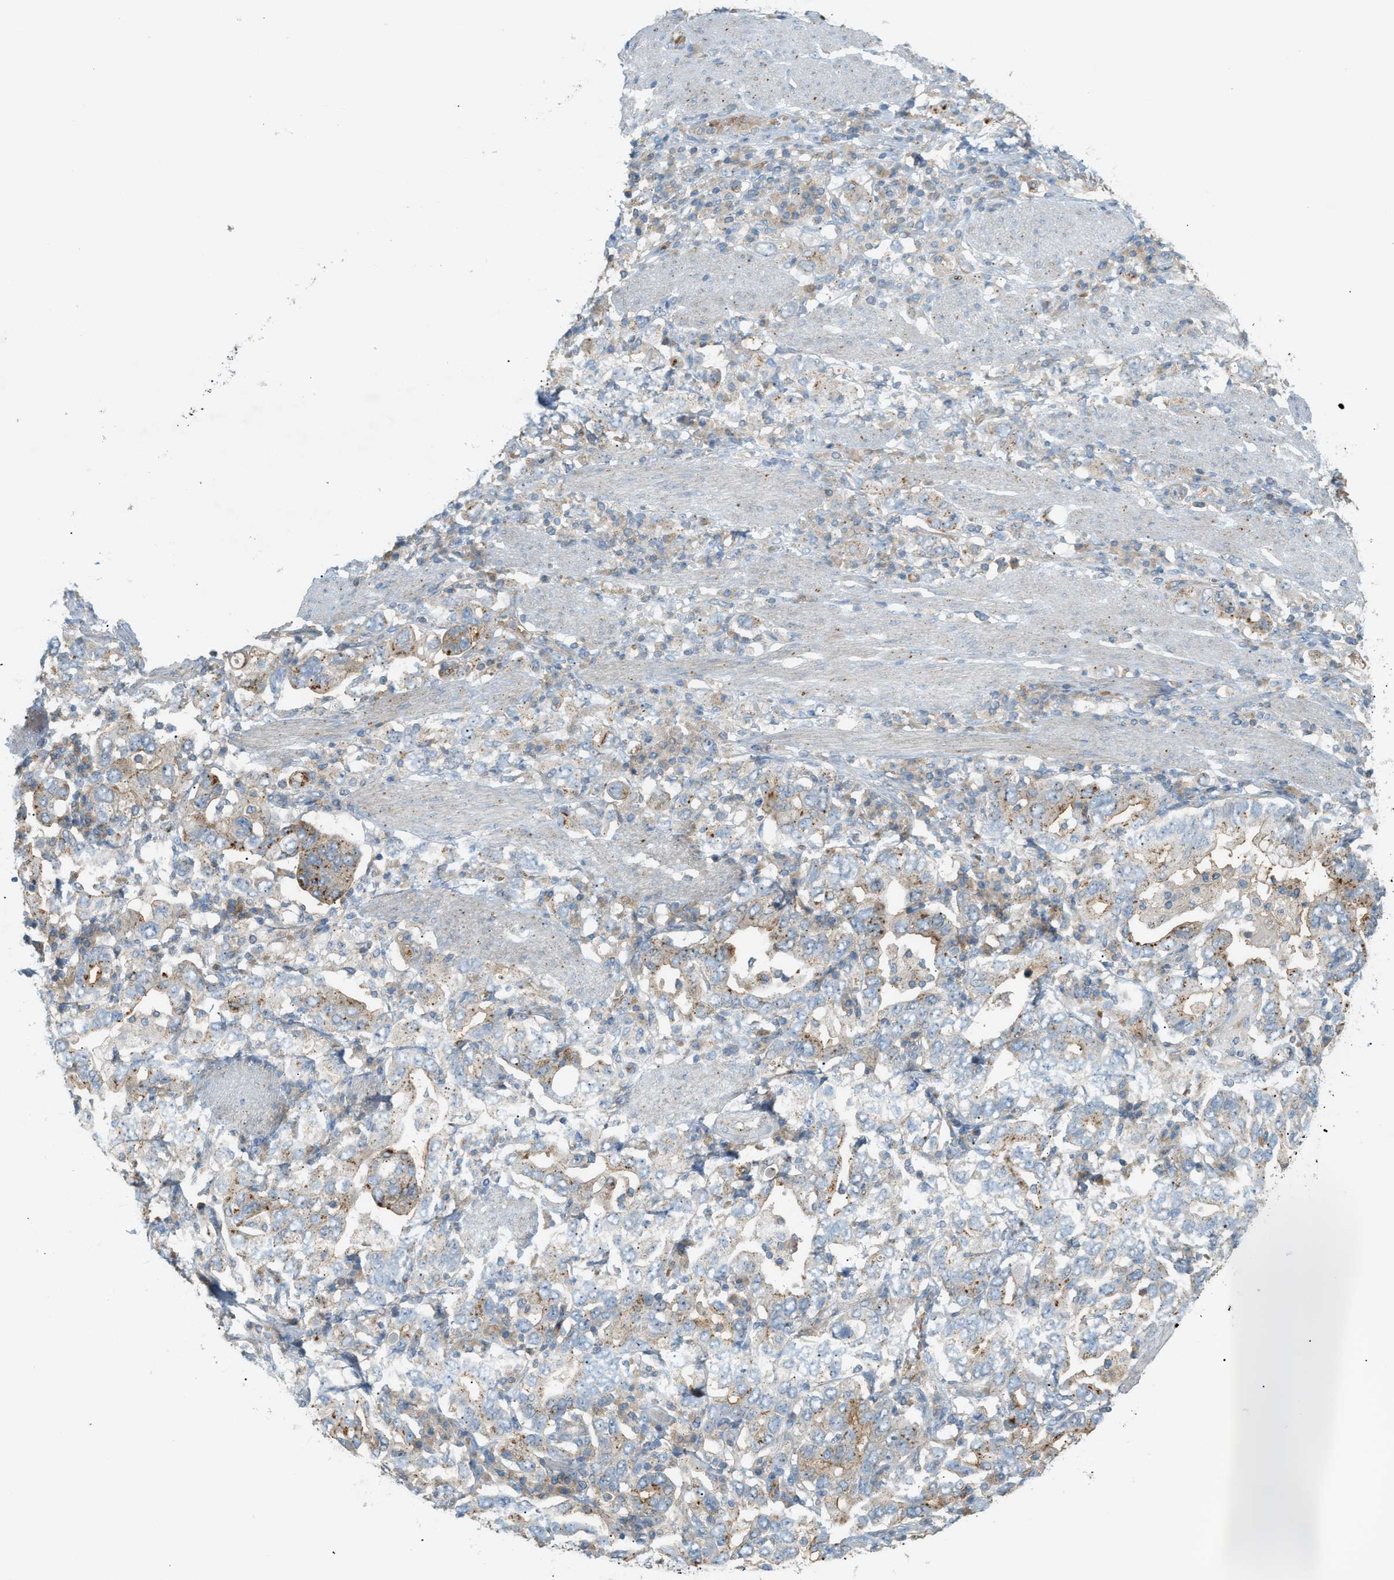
{"staining": {"intensity": "moderate", "quantity": "25%-75%", "location": "cytoplasmic/membranous"}, "tissue": "stomach cancer", "cell_type": "Tumor cells", "image_type": "cancer", "snomed": [{"axis": "morphology", "description": "Adenocarcinoma, NOS"}, {"axis": "topography", "description": "Stomach, upper"}], "caption": "This is an image of IHC staining of stomach cancer (adenocarcinoma), which shows moderate expression in the cytoplasmic/membranous of tumor cells.", "gene": "GRK6", "patient": {"sex": "male", "age": 62}}